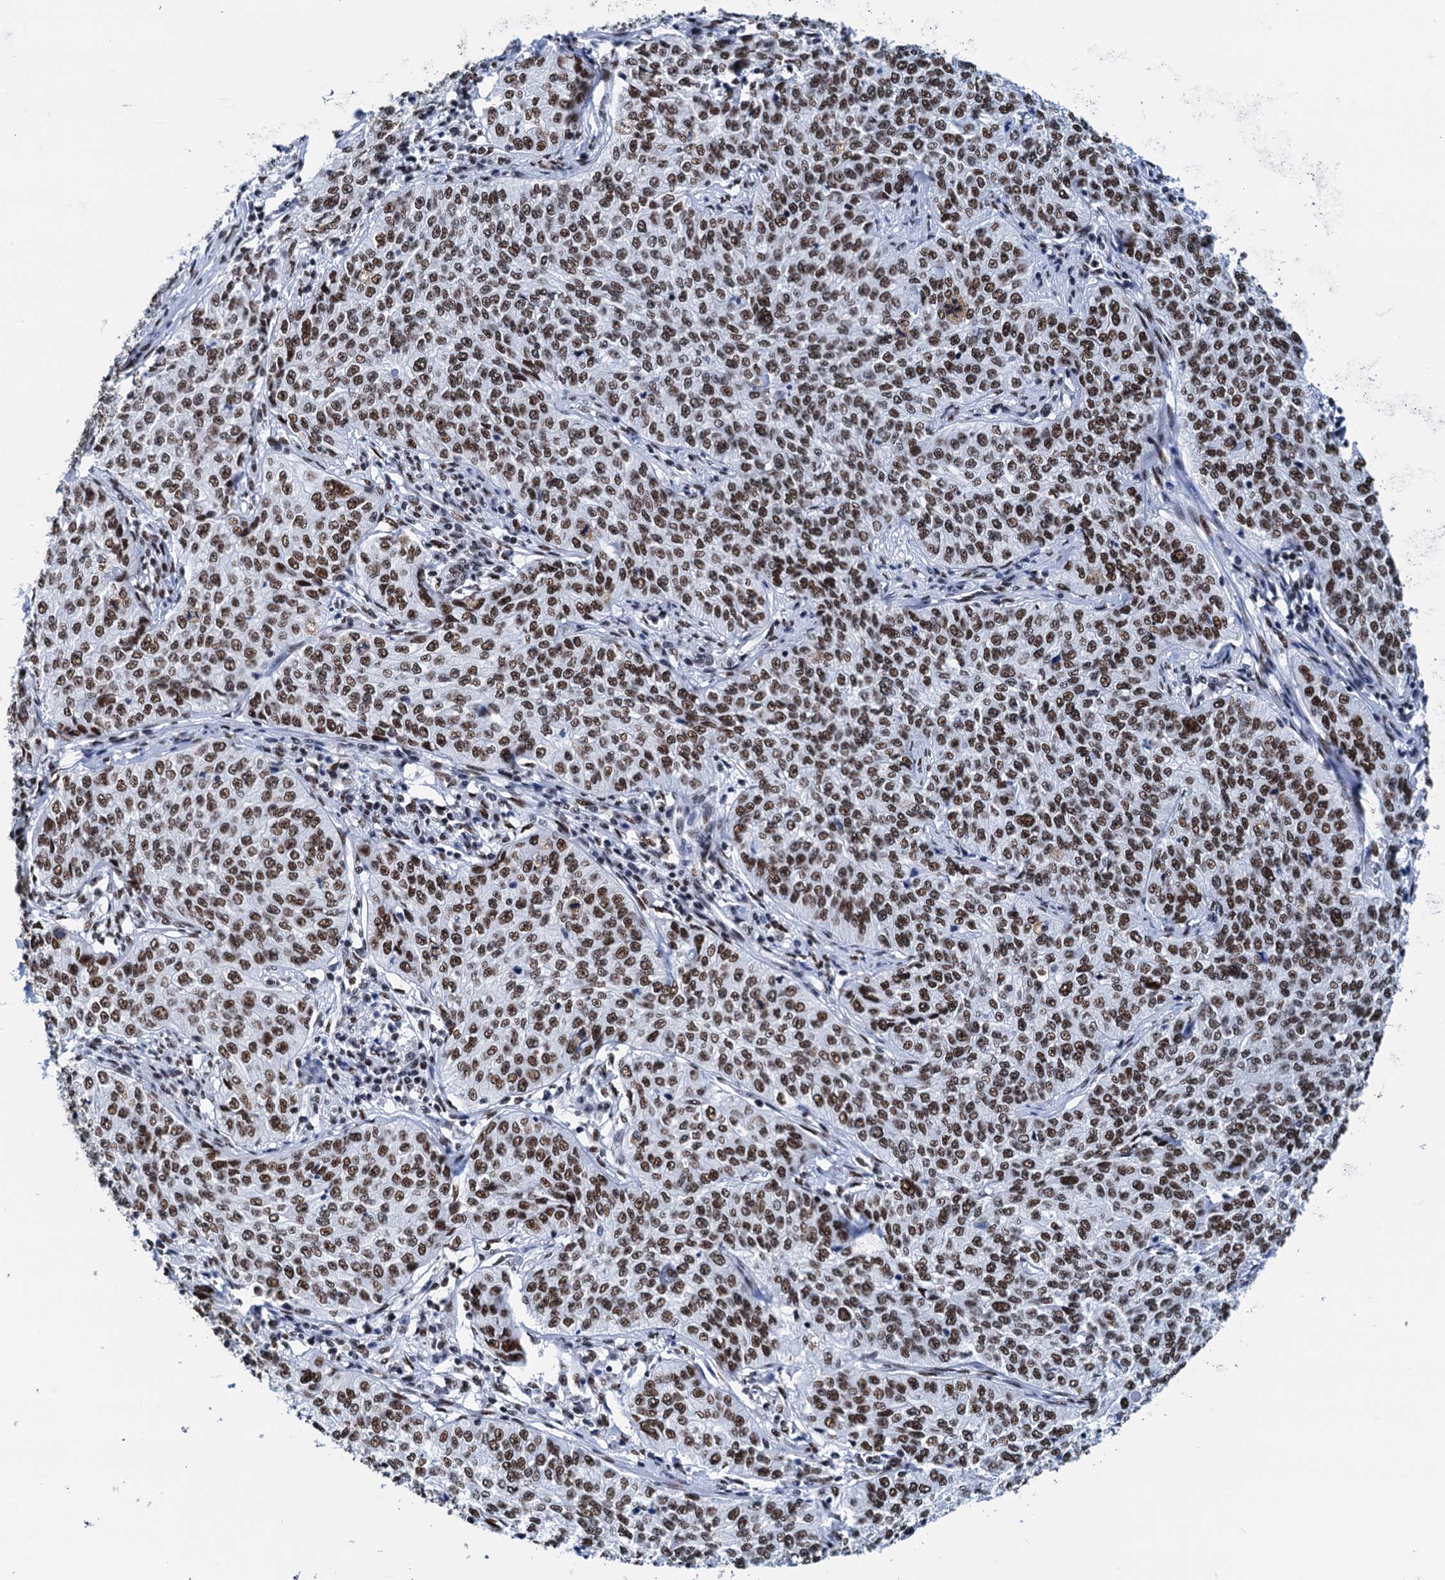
{"staining": {"intensity": "strong", "quantity": ">75%", "location": "nuclear"}, "tissue": "cervical cancer", "cell_type": "Tumor cells", "image_type": "cancer", "snomed": [{"axis": "morphology", "description": "Squamous cell carcinoma, NOS"}, {"axis": "topography", "description": "Cervix"}], "caption": "The photomicrograph demonstrates staining of cervical squamous cell carcinoma, revealing strong nuclear protein positivity (brown color) within tumor cells.", "gene": "SLTM", "patient": {"sex": "female", "age": 35}}